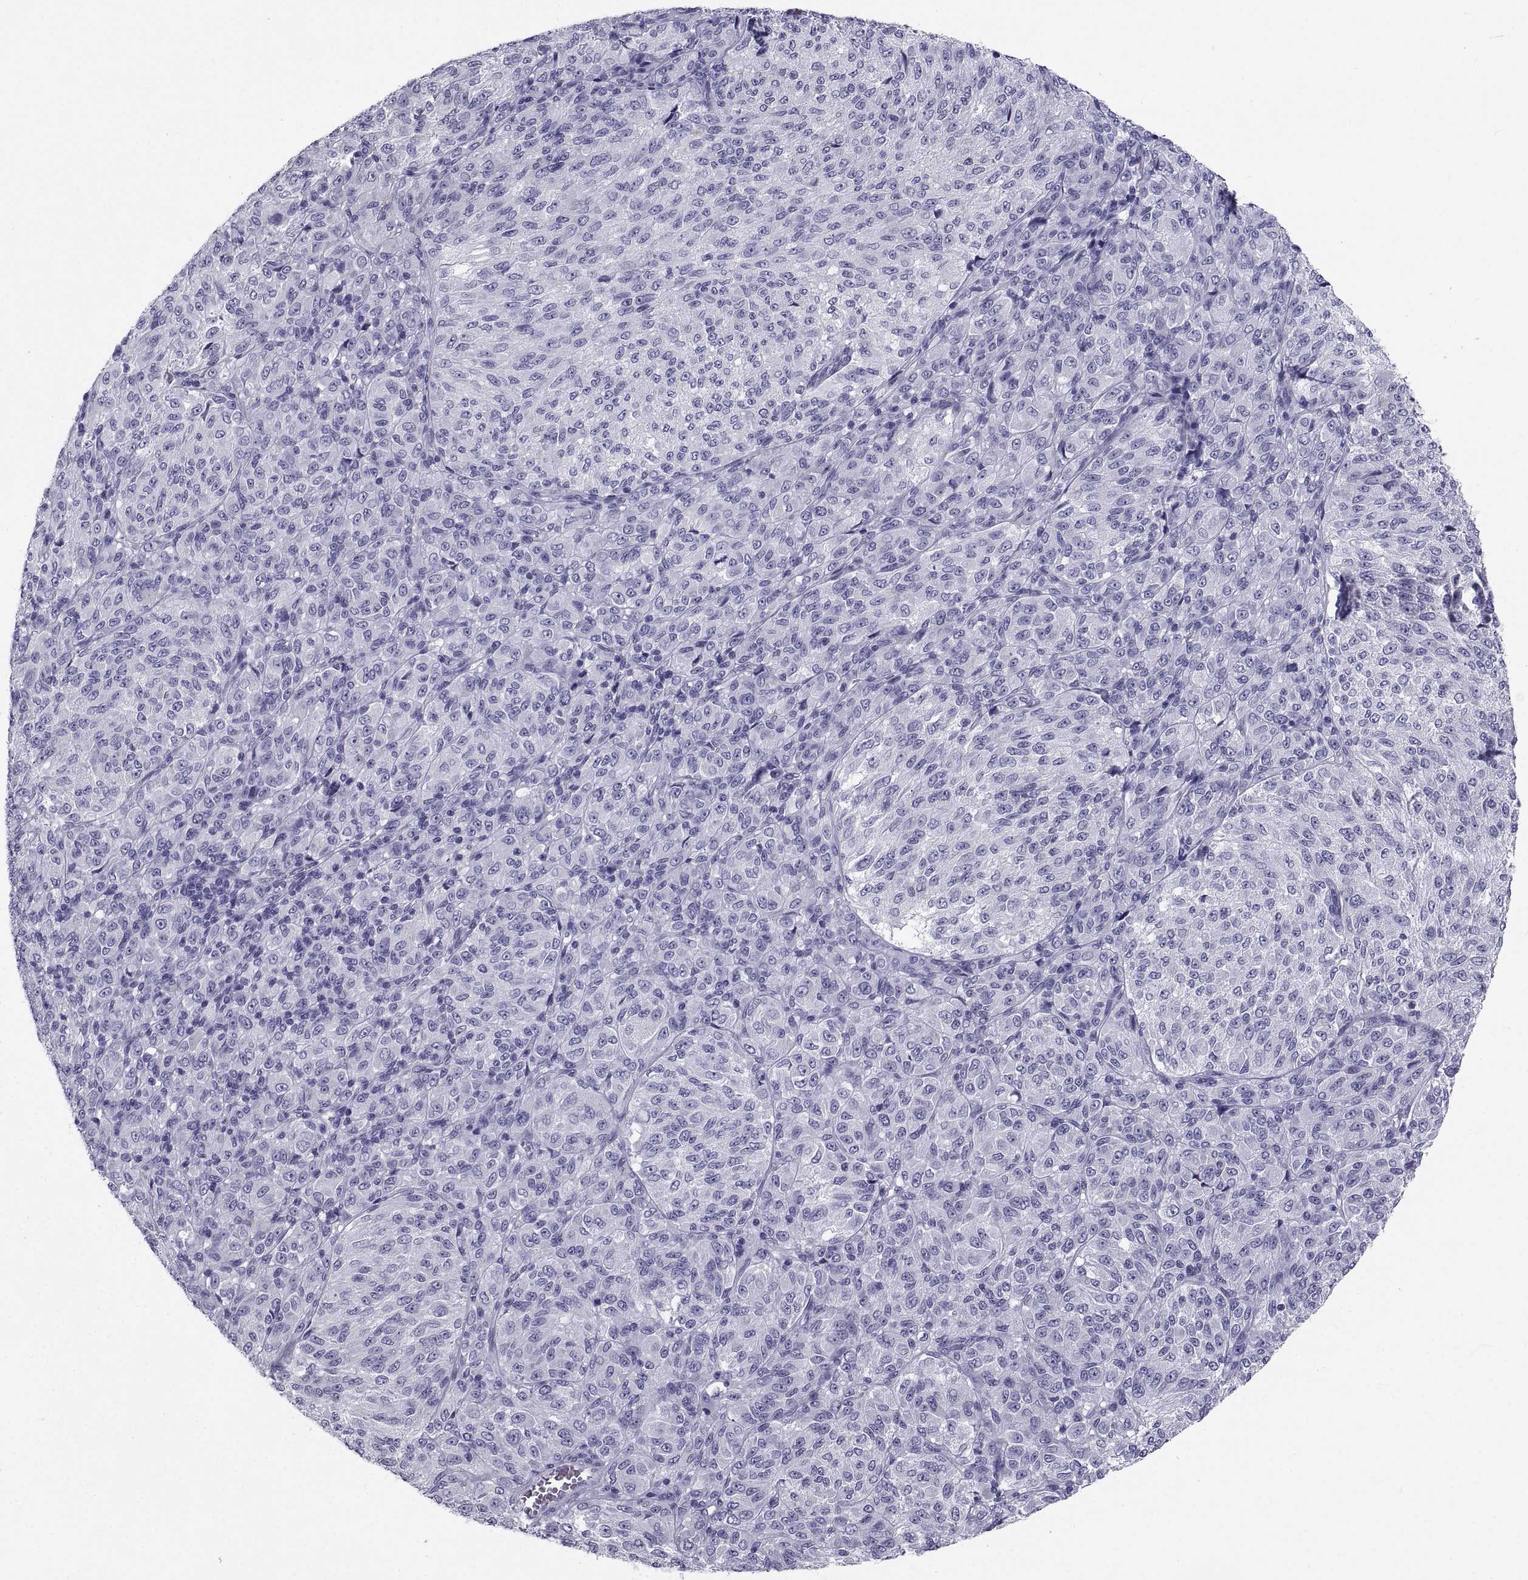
{"staining": {"intensity": "negative", "quantity": "none", "location": "none"}, "tissue": "melanoma", "cell_type": "Tumor cells", "image_type": "cancer", "snomed": [{"axis": "morphology", "description": "Malignant melanoma, Metastatic site"}, {"axis": "topography", "description": "Brain"}], "caption": "This is an immunohistochemistry (IHC) micrograph of human melanoma. There is no staining in tumor cells.", "gene": "PCSK1N", "patient": {"sex": "female", "age": 56}}